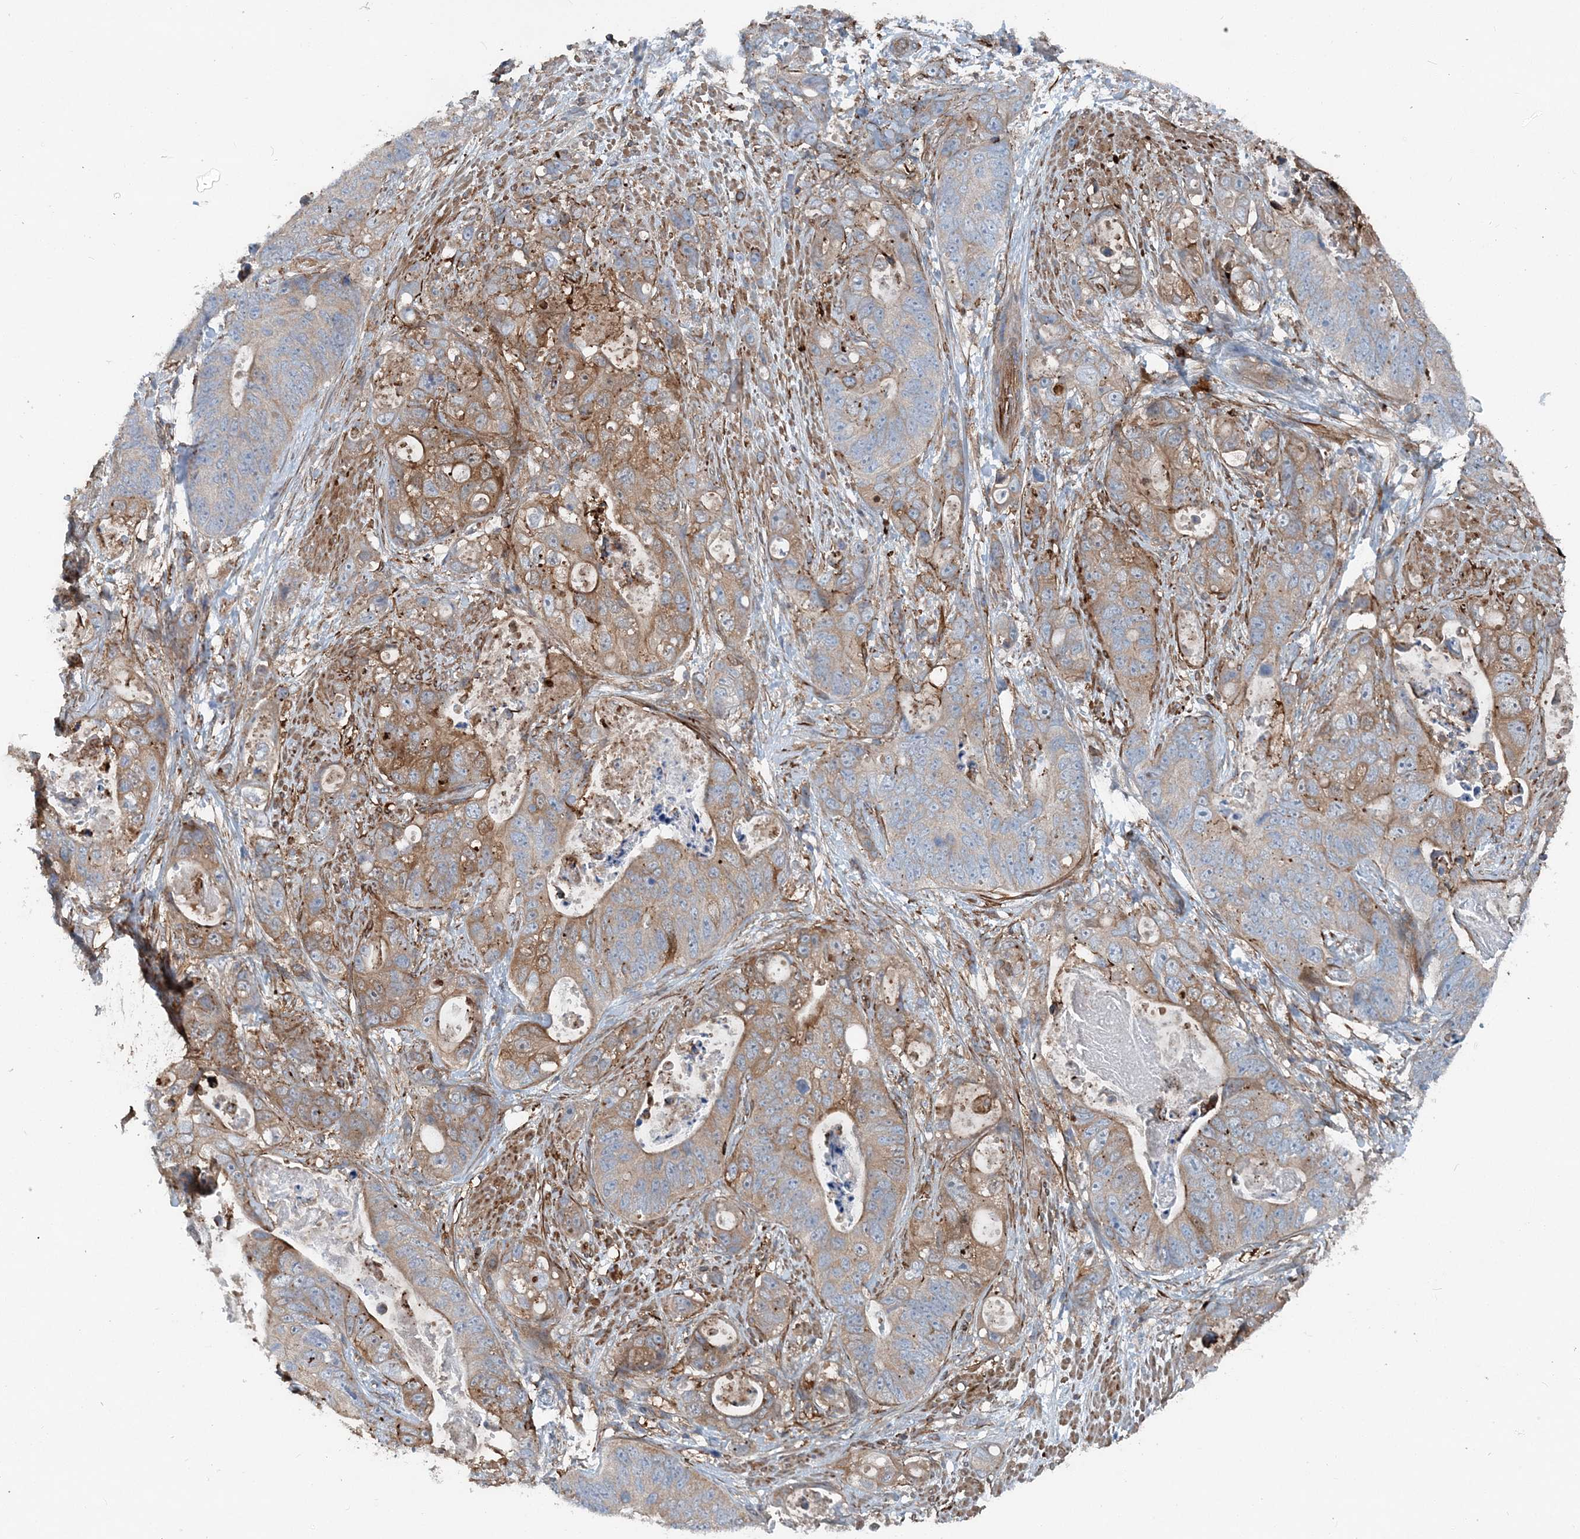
{"staining": {"intensity": "moderate", "quantity": "25%-75%", "location": "cytoplasmic/membranous"}, "tissue": "stomach cancer", "cell_type": "Tumor cells", "image_type": "cancer", "snomed": [{"axis": "morphology", "description": "Adenocarcinoma, NOS"}, {"axis": "topography", "description": "Stomach"}], "caption": "Stomach cancer stained for a protein demonstrates moderate cytoplasmic/membranous positivity in tumor cells.", "gene": "DGUOK", "patient": {"sex": "female", "age": 89}}